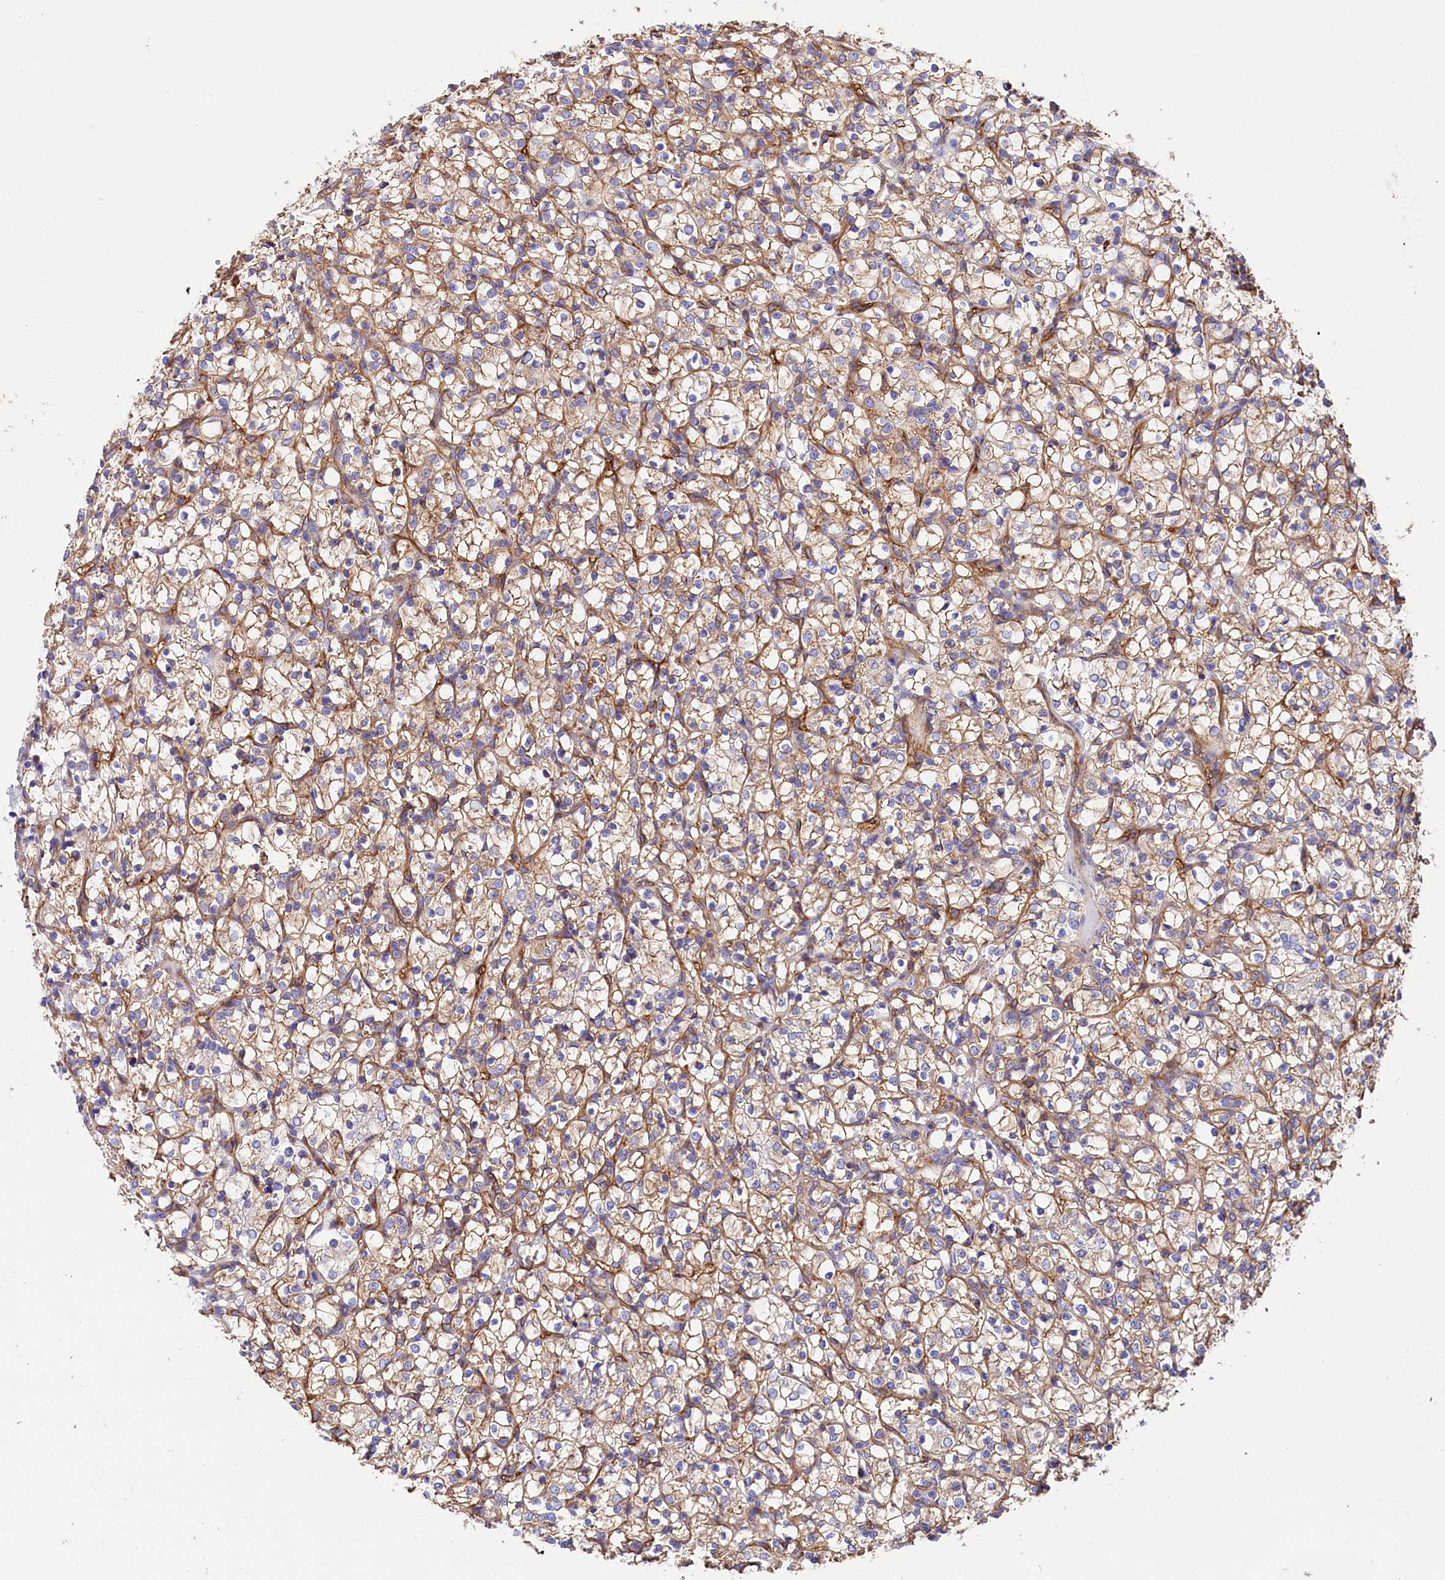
{"staining": {"intensity": "weak", "quantity": "25%-75%", "location": "cytoplasmic/membranous"}, "tissue": "renal cancer", "cell_type": "Tumor cells", "image_type": "cancer", "snomed": [{"axis": "morphology", "description": "Adenocarcinoma, NOS"}, {"axis": "topography", "description": "Kidney"}], "caption": "Weak cytoplasmic/membranous protein staining is appreciated in about 25%-75% of tumor cells in renal cancer (adenocarcinoma).", "gene": "ATP2B4", "patient": {"sex": "female", "age": 69}}